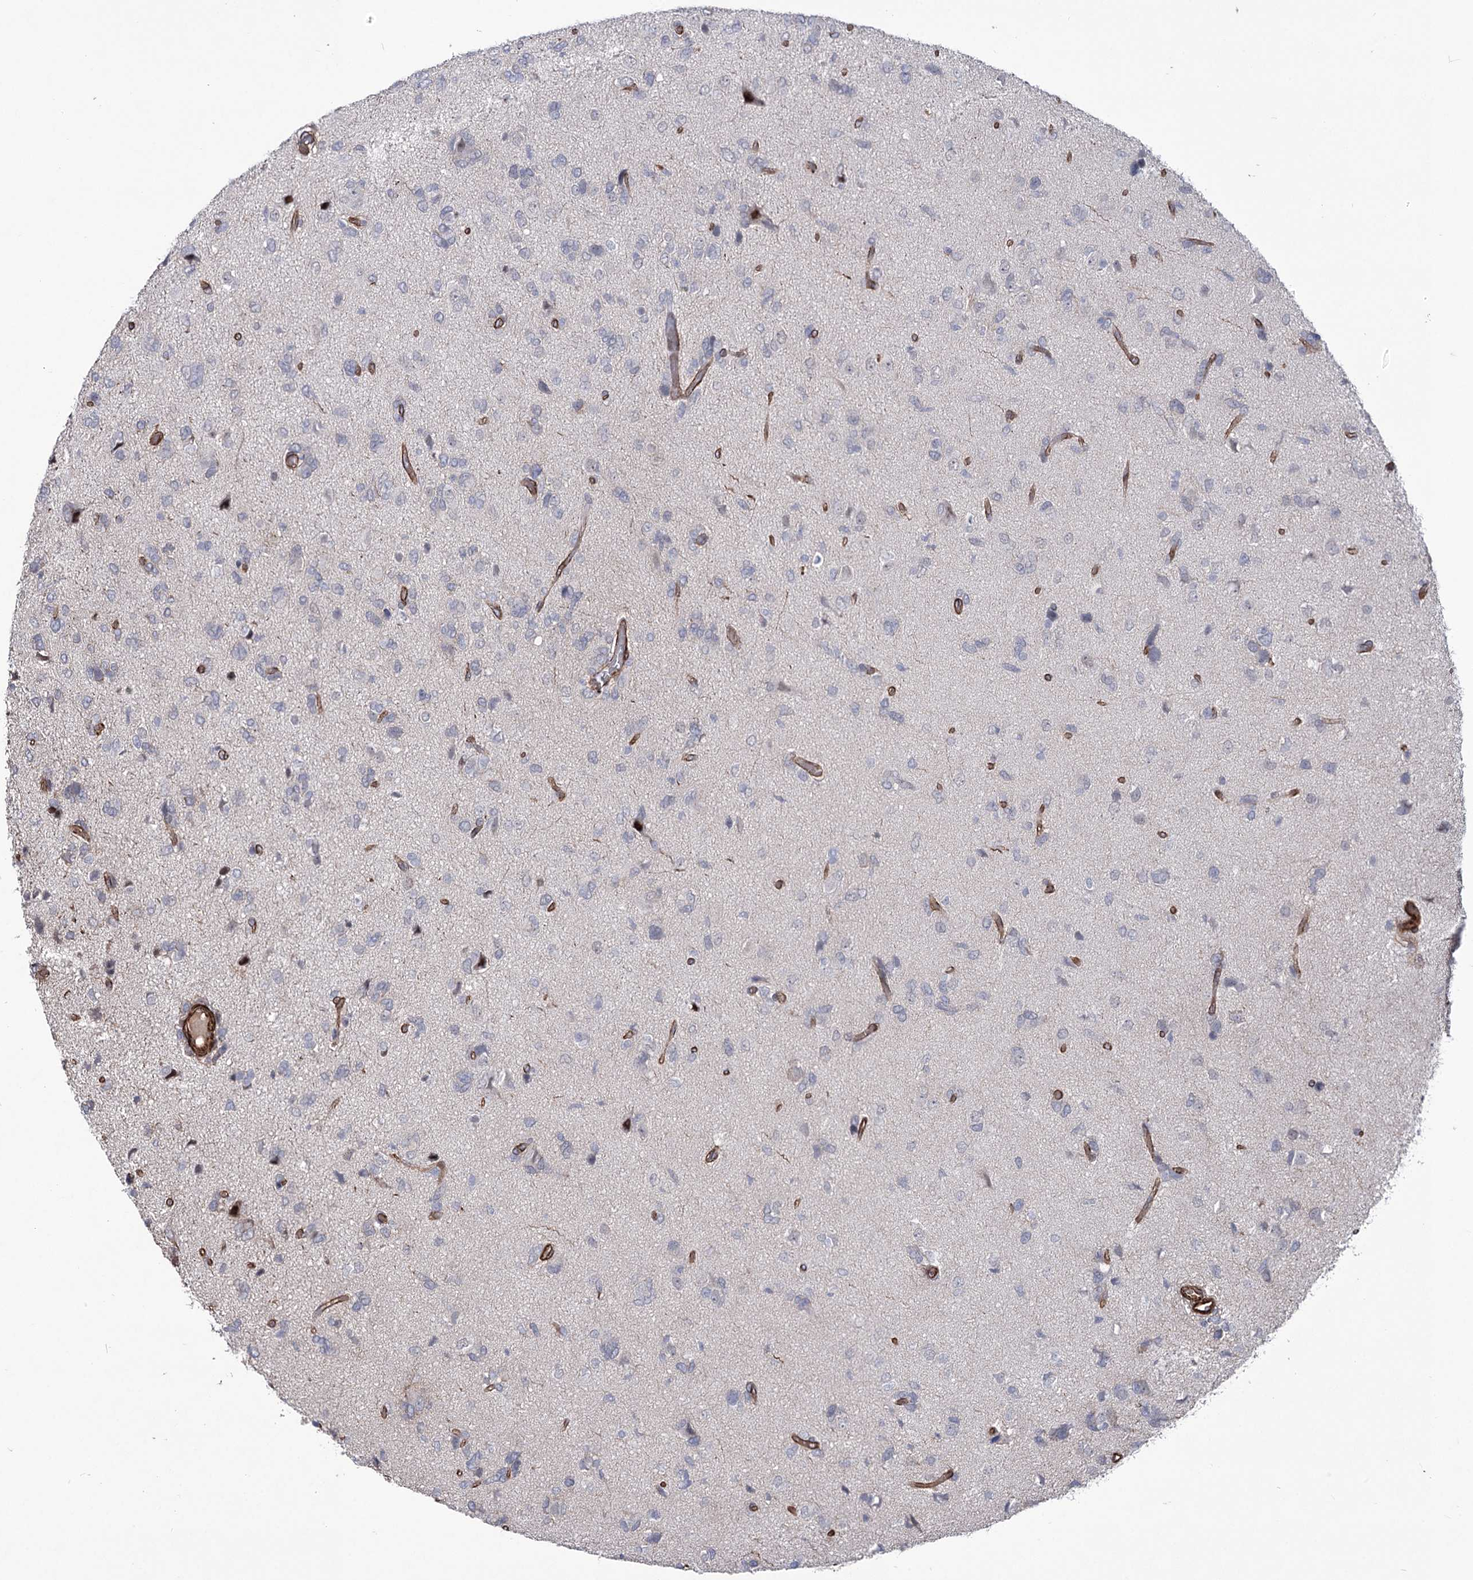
{"staining": {"intensity": "negative", "quantity": "none", "location": "none"}, "tissue": "glioma", "cell_type": "Tumor cells", "image_type": "cancer", "snomed": [{"axis": "morphology", "description": "Glioma, malignant, High grade"}, {"axis": "topography", "description": "Brain"}], "caption": "A micrograph of glioma stained for a protein exhibits no brown staining in tumor cells.", "gene": "ARHGAP20", "patient": {"sex": "female", "age": 59}}